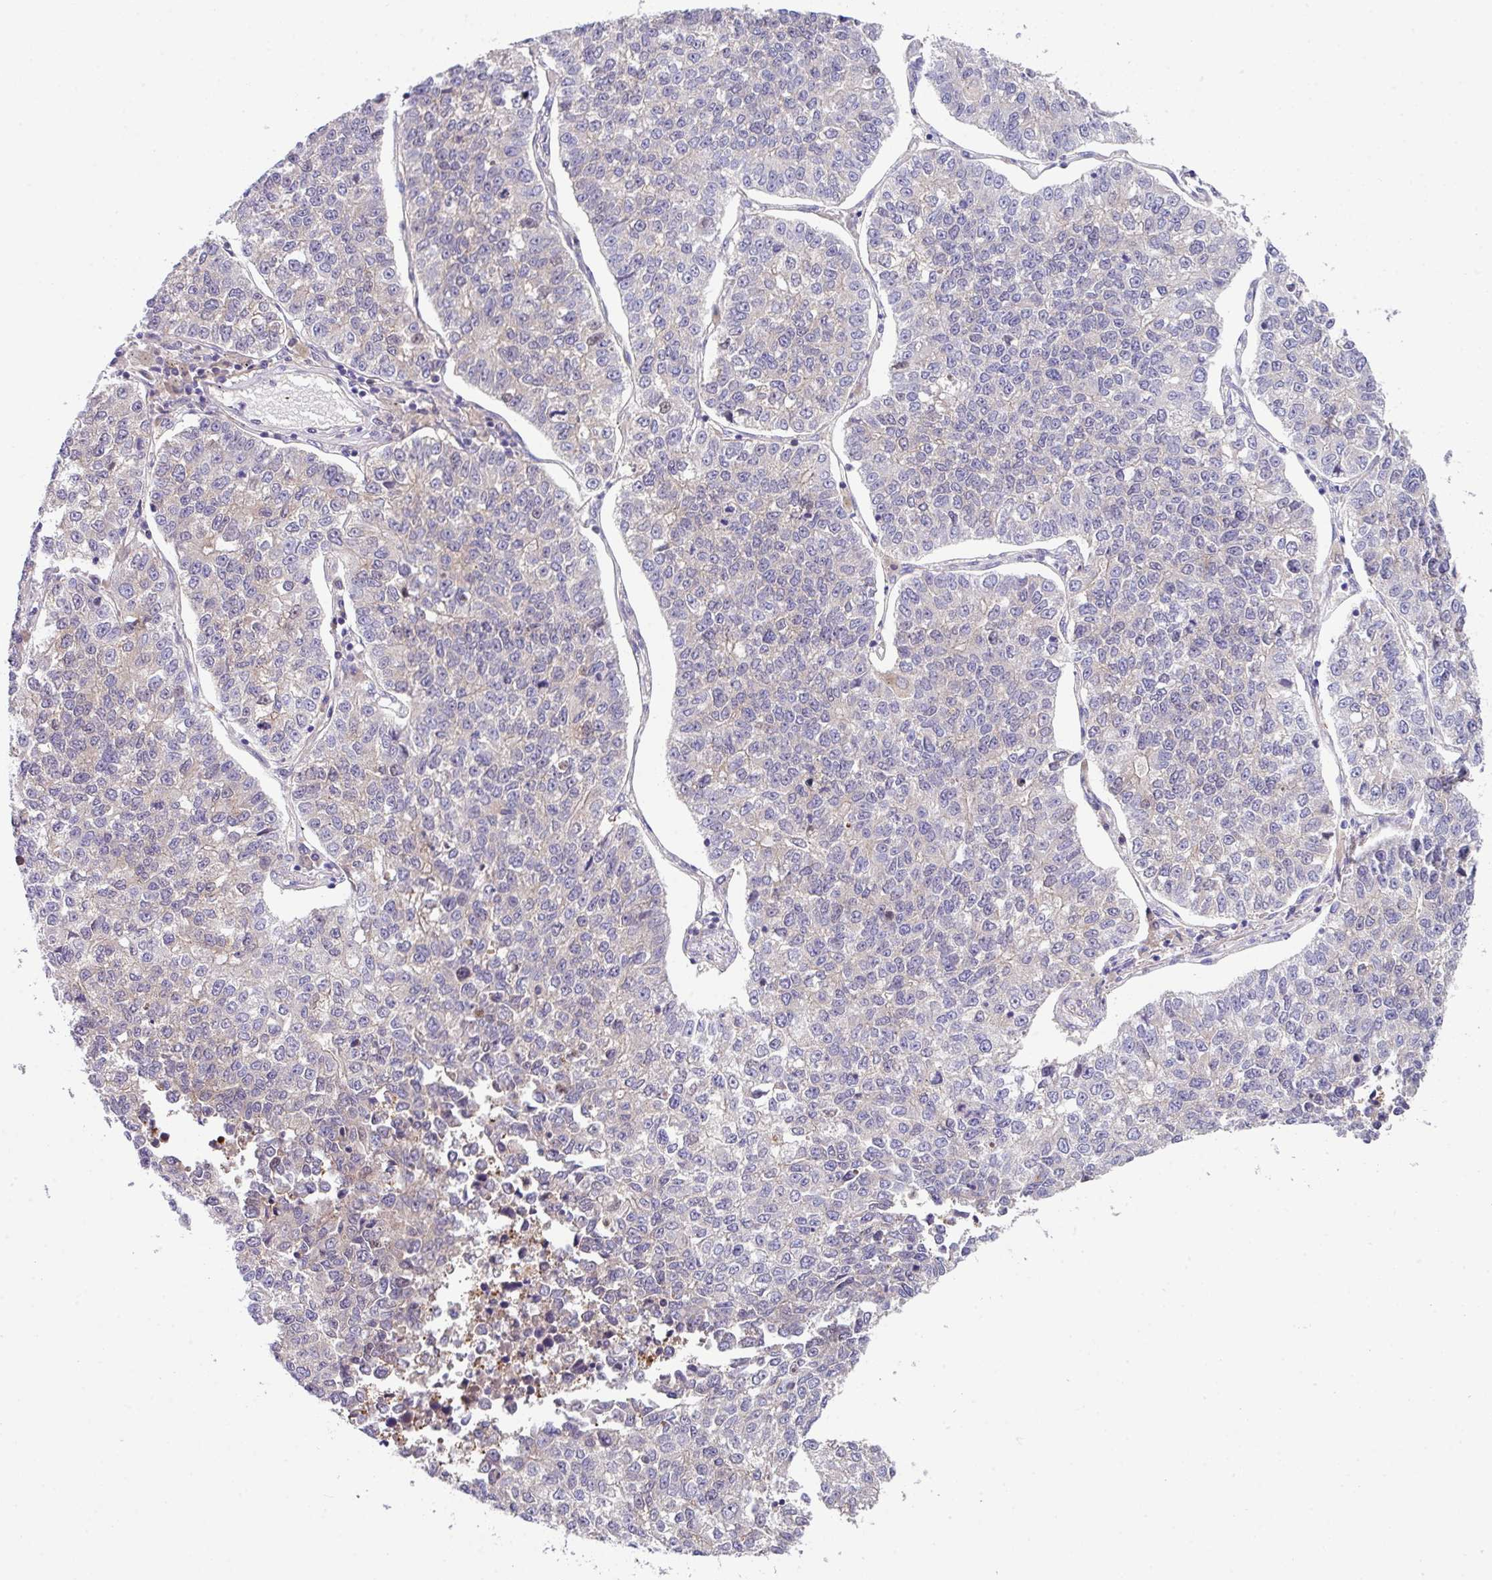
{"staining": {"intensity": "weak", "quantity": "<25%", "location": "cytoplasmic/membranous"}, "tissue": "lung cancer", "cell_type": "Tumor cells", "image_type": "cancer", "snomed": [{"axis": "morphology", "description": "Adenocarcinoma, NOS"}, {"axis": "topography", "description": "Lung"}], "caption": "Protein analysis of adenocarcinoma (lung) displays no significant staining in tumor cells.", "gene": "DNAL1", "patient": {"sex": "male", "age": 49}}